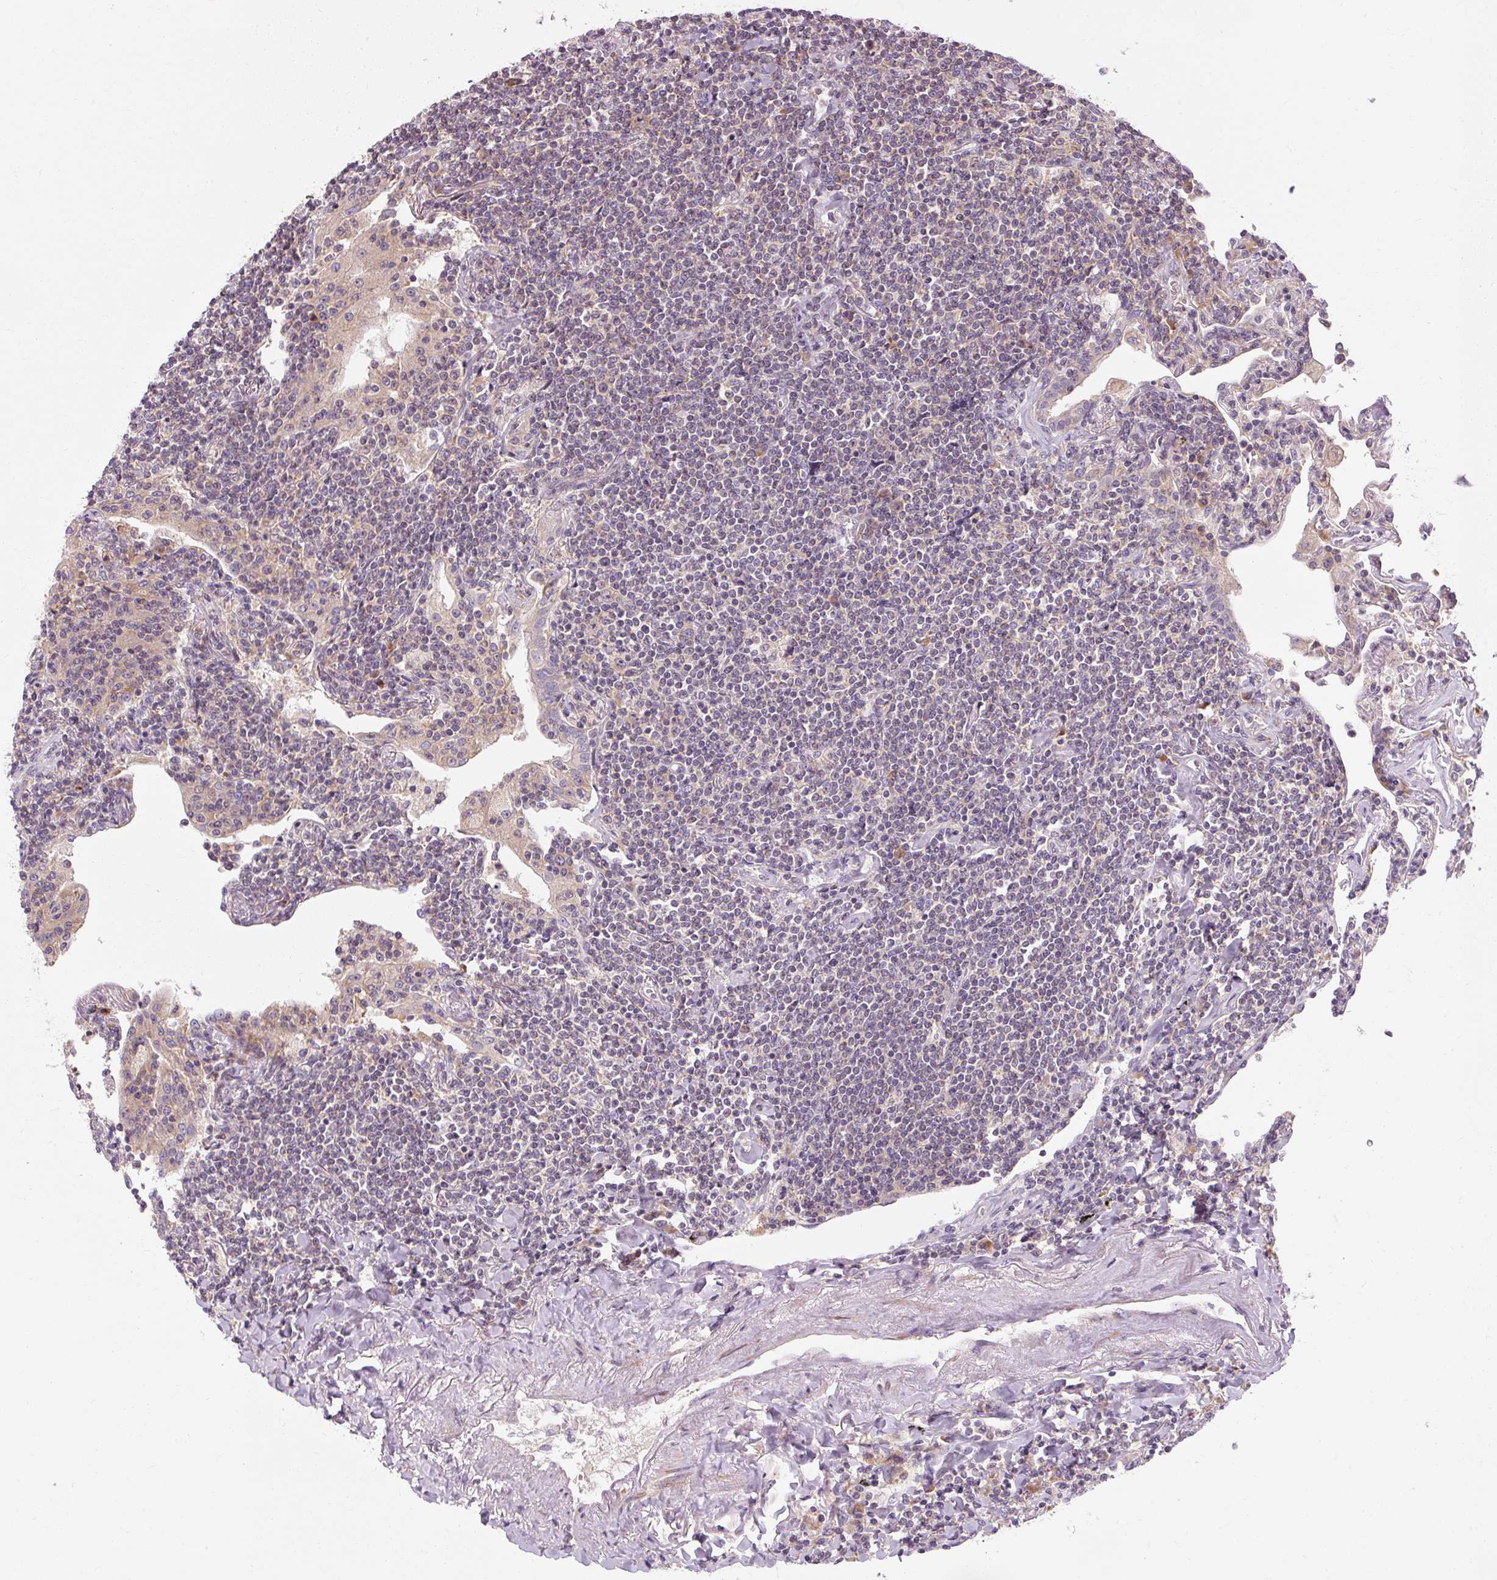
{"staining": {"intensity": "negative", "quantity": "none", "location": "none"}, "tissue": "lymphoma", "cell_type": "Tumor cells", "image_type": "cancer", "snomed": [{"axis": "morphology", "description": "Malignant lymphoma, non-Hodgkin's type, Low grade"}, {"axis": "topography", "description": "Lung"}], "caption": "This is an immunohistochemistry (IHC) histopathology image of human lymphoma. There is no staining in tumor cells.", "gene": "PRSS48", "patient": {"sex": "female", "age": 71}}